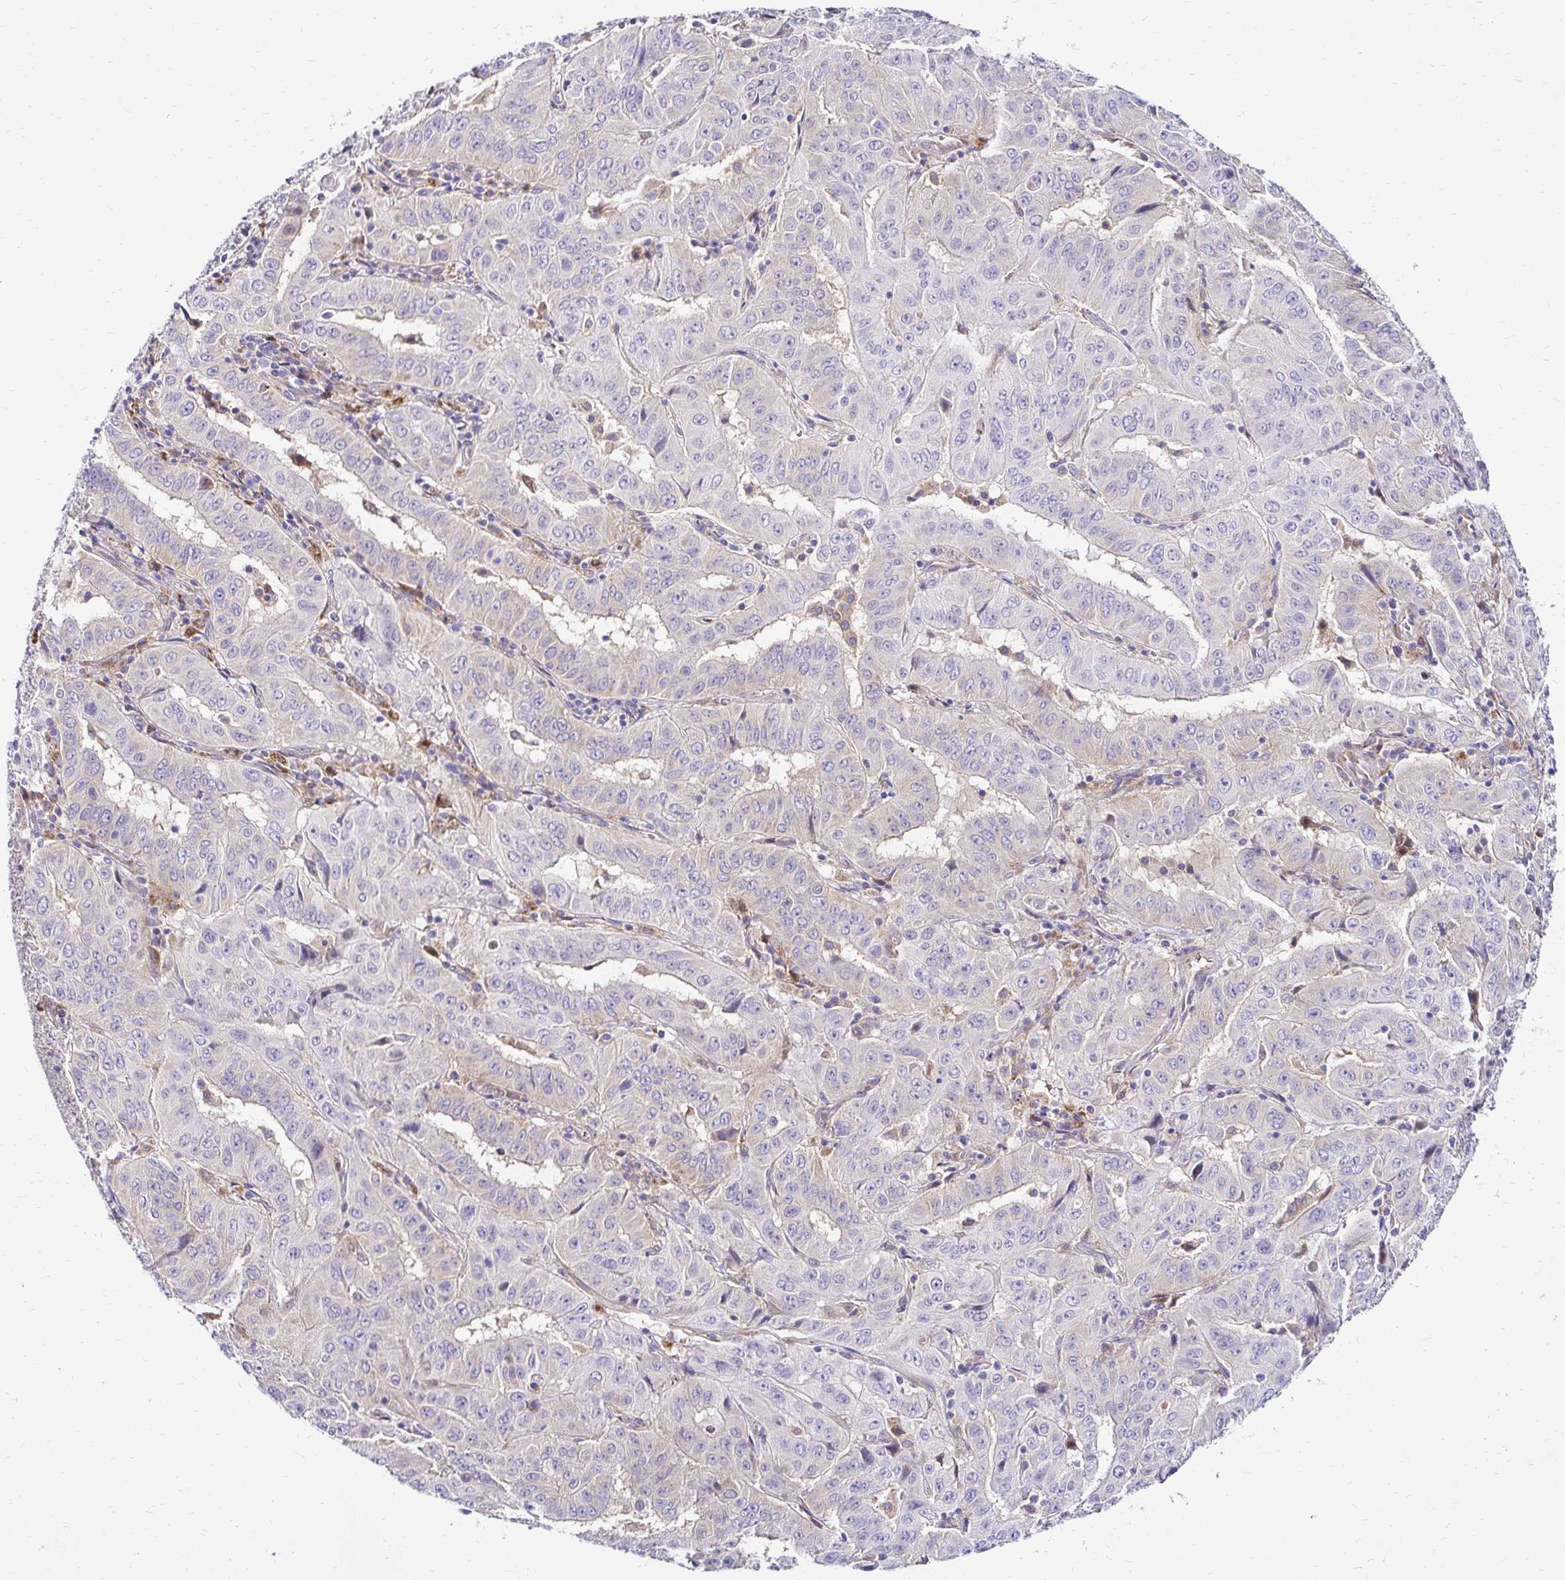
{"staining": {"intensity": "negative", "quantity": "none", "location": "none"}, "tissue": "pancreatic cancer", "cell_type": "Tumor cells", "image_type": "cancer", "snomed": [{"axis": "morphology", "description": "Adenocarcinoma, NOS"}, {"axis": "topography", "description": "Pancreas"}], "caption": "The immunohistochemistry (IHC) histopathology image has no significant positivity in tumor cells of adenocarcinoma (pancreatic) tissue.", "gene": "IDUA", "patient": {"sex": "male", "age": 63}}